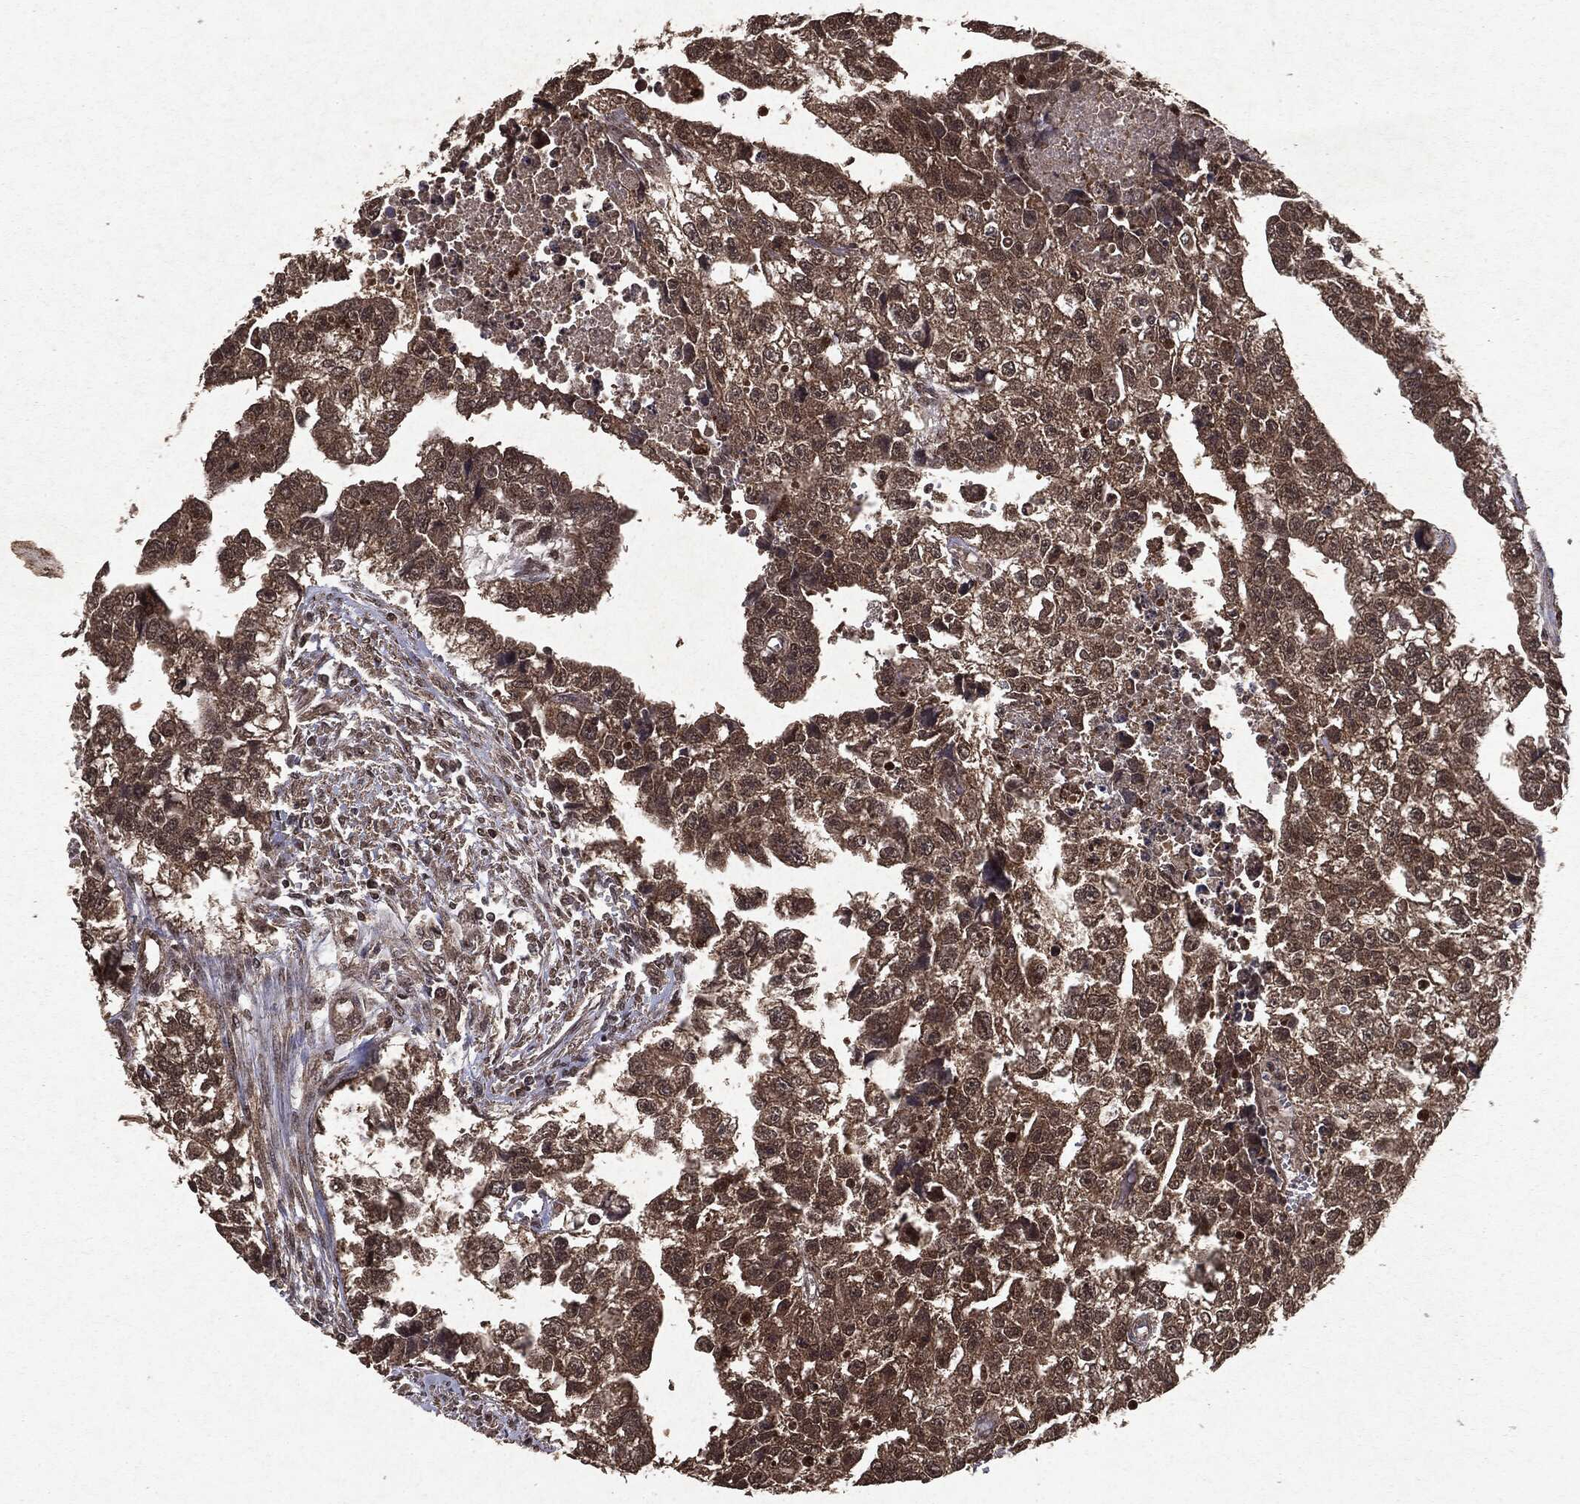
{"staining": {"intensity": "moderate", "quantity": ">75%", "location": "cytoplasmic/membranous"}, "tissue": "testis cancer", "cell_type": "Tumor cells", "image_type": "cancer", "snomed": [{"axis": "morphology", "description": "Carcinoma, Embryonal, NOS"}, {"axis": "morphology", "description": "Teratoma, malignant, NOS"}, {"axis": "topography", "description": "Testis"}], "caption": "A brown stain highlights moderate cytoplasmic/membranous expression of a protein in testis malignant teratoma tumor cells. The staining was performed using DAB (3,3'-diaminobenzidine) to visualize the protein expression in brown, while the nuclei were stained in blue with hematoxylin (Magnification: 20x).", "gene": "PEBP1", "patient": {"sex": "male", "age": 44}}